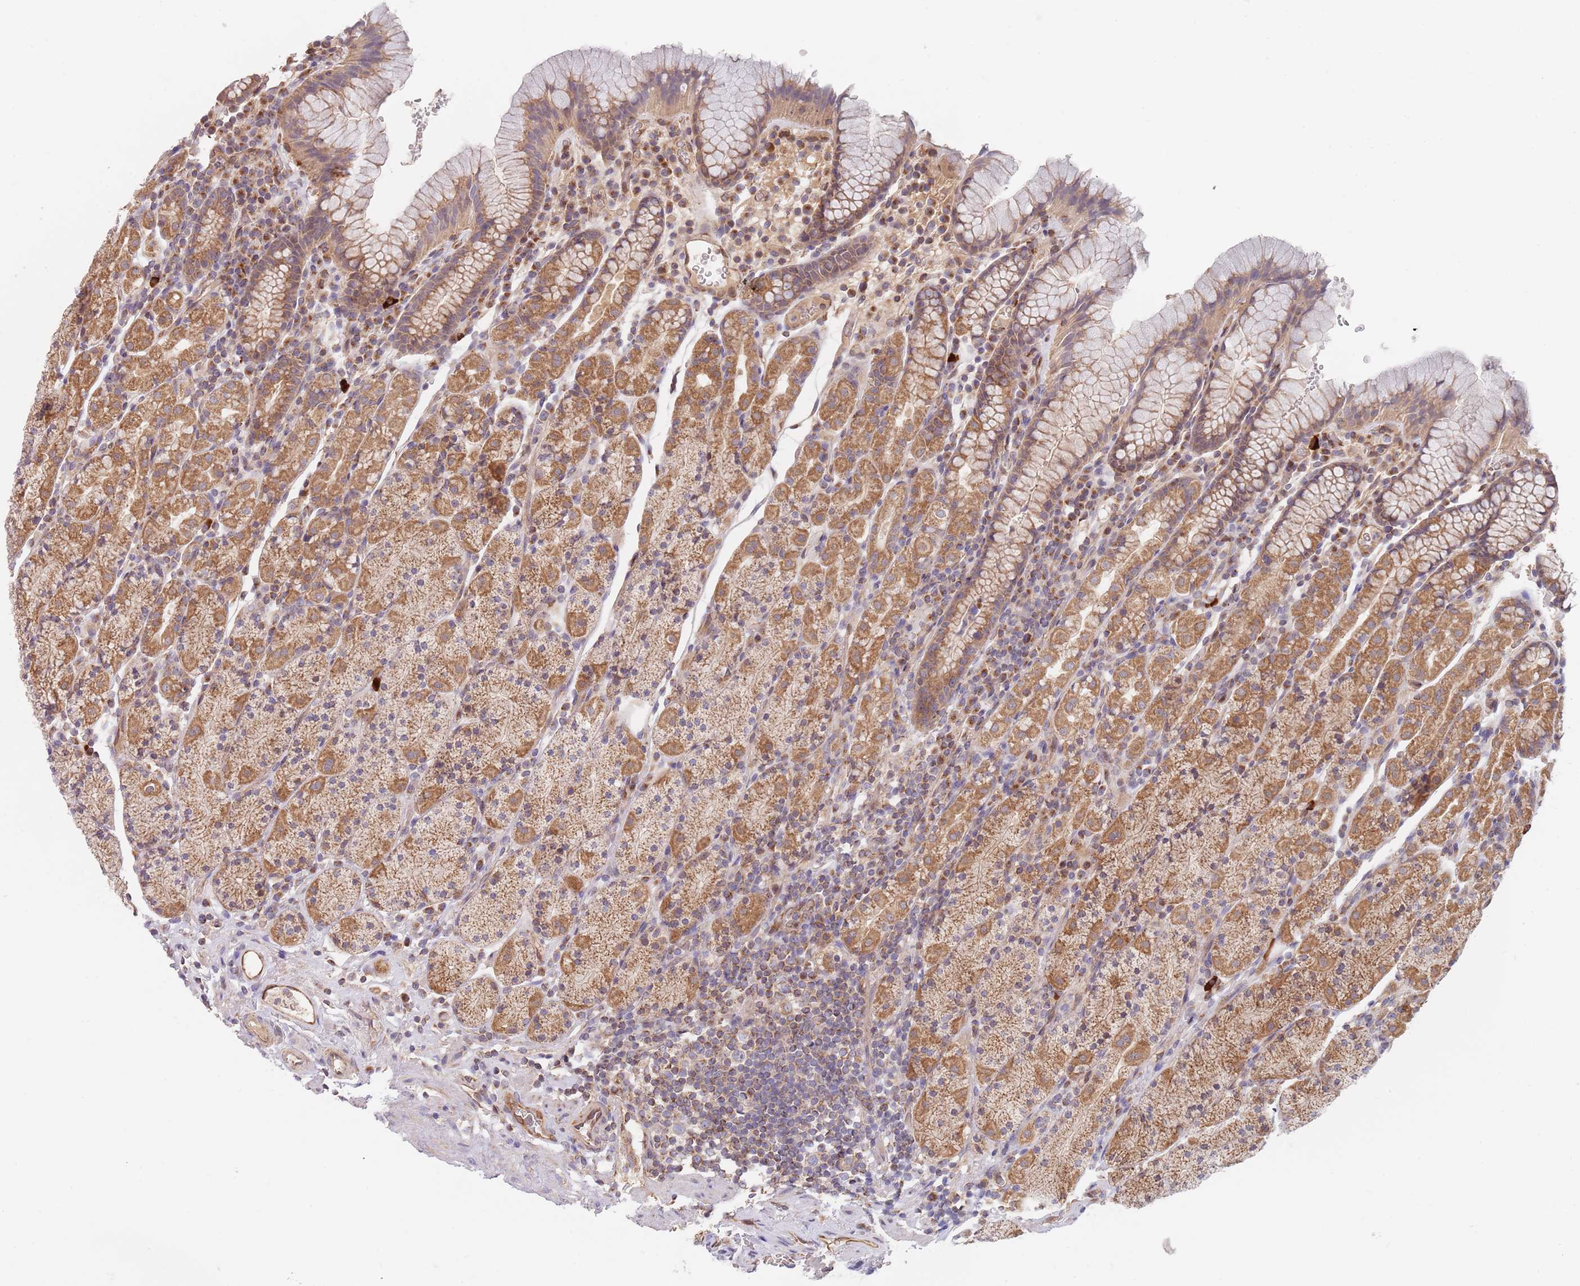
{"staining": {"intensity": "moderate", "quantity": ">75%", "location": "cytoplasmic/membranous"}, "tissue": "stomach", "cell_type": "Glandular cells", "image_type": "normal", "snomed": [{"axis": "morphology", "description": "Normal tissue, NOS"}, {"axis": "topography", "description": "Stomach, upper"}, {"axis": "topography", "description": "Stomach"}], "caption": "High-power microscopy captured an IHC image of unremarkable stomach, revealing moderate cytoplasmic/membranous expression in about >75% of glandular cells.", "gene": "GUK1", "patient": {"sex": "male", "age": 62}}